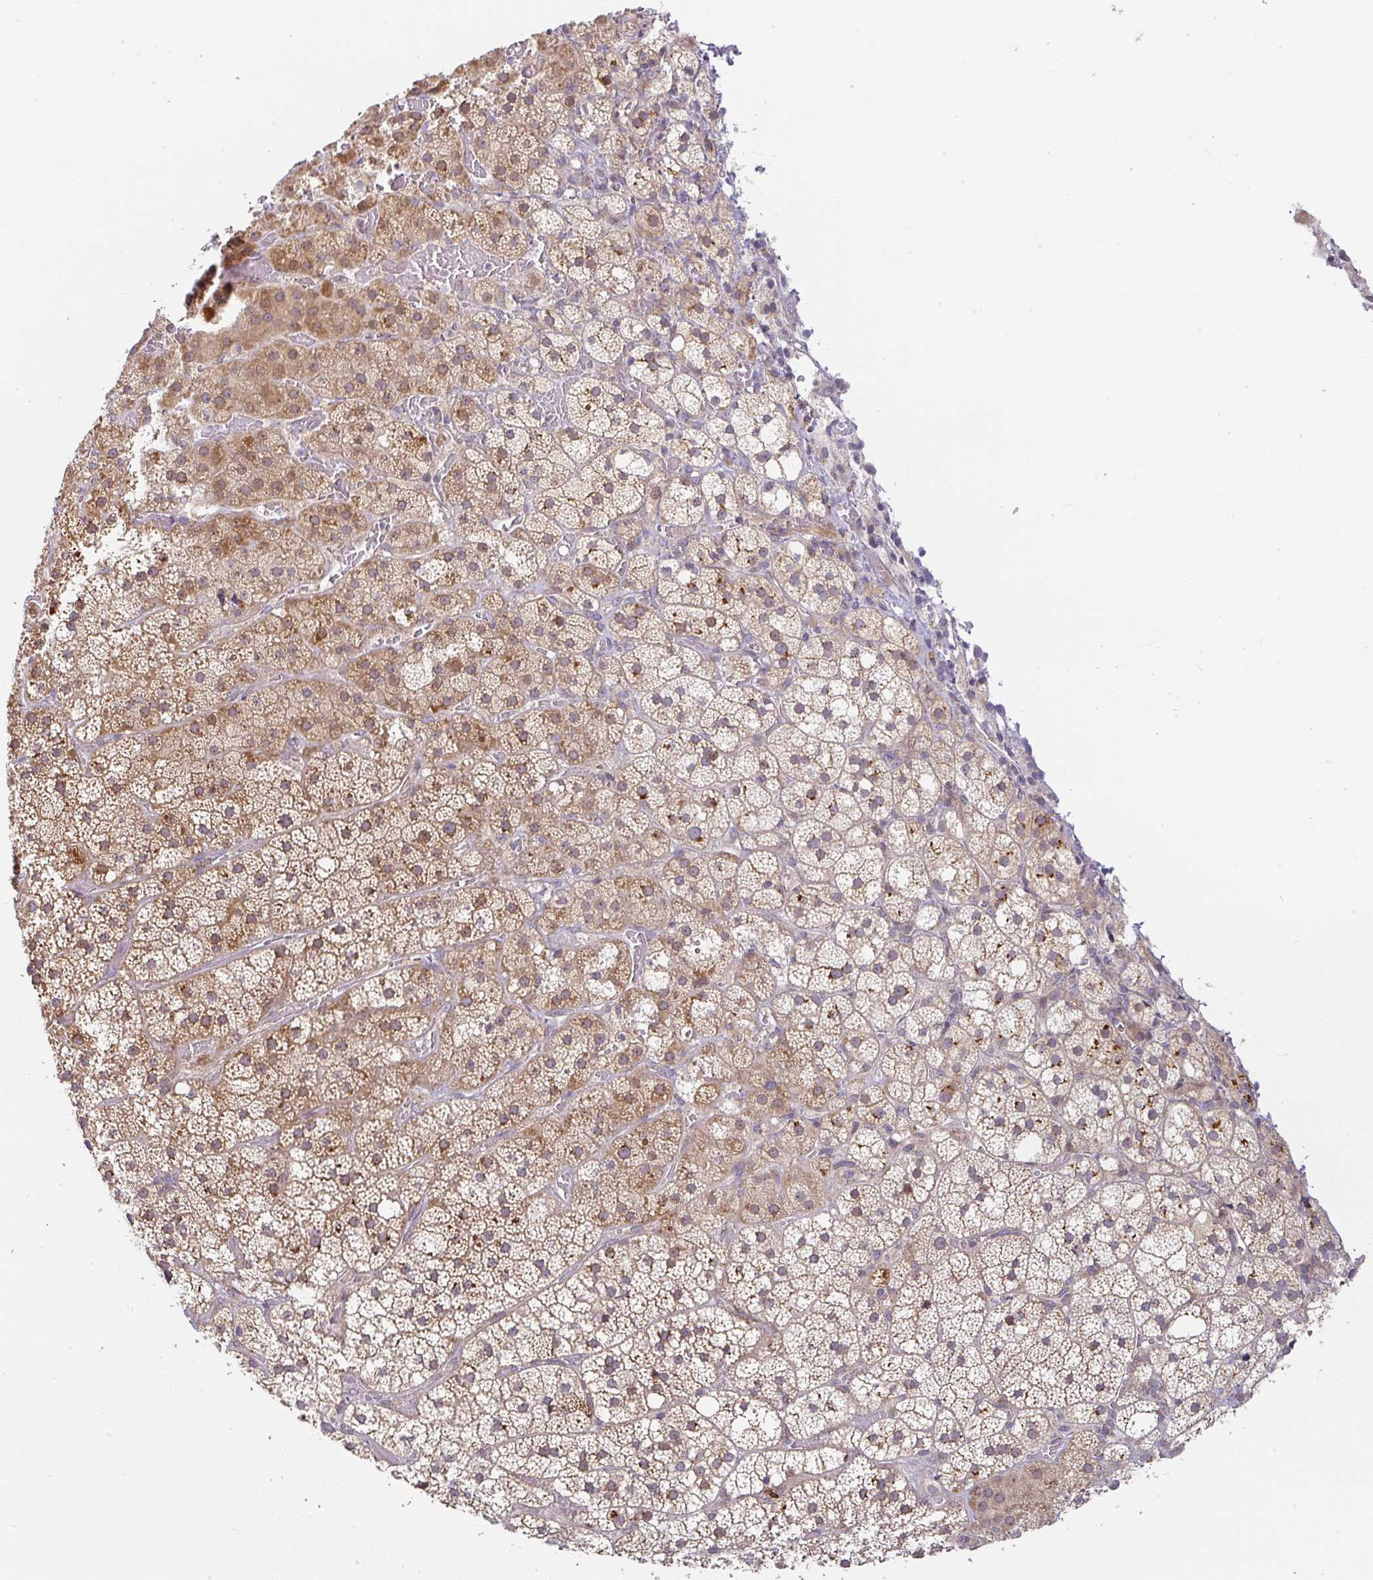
{"staining": {"intensity": "strong", "quantity": "25%-75%", "location": "cytoplasmic/membranous"}, "tissue": "adrenal gland", "cell_type": "Glandular cells", "image_type": "normal", "snomed": [{"axis": "morphology", "description": "Normal tissue, NOS"}, {"axis": "topography", "description": "Adrenal gland"}], "caption": "The image exhibits a brown stain indicating the presence of a protein in the cytoplasmic/membranous of glandular cells in adrenal gland. (IHC, brightfield microscopy, high magnification).", "gene": "MOB1A", "patient": {"sex": "male", "age": 53}}